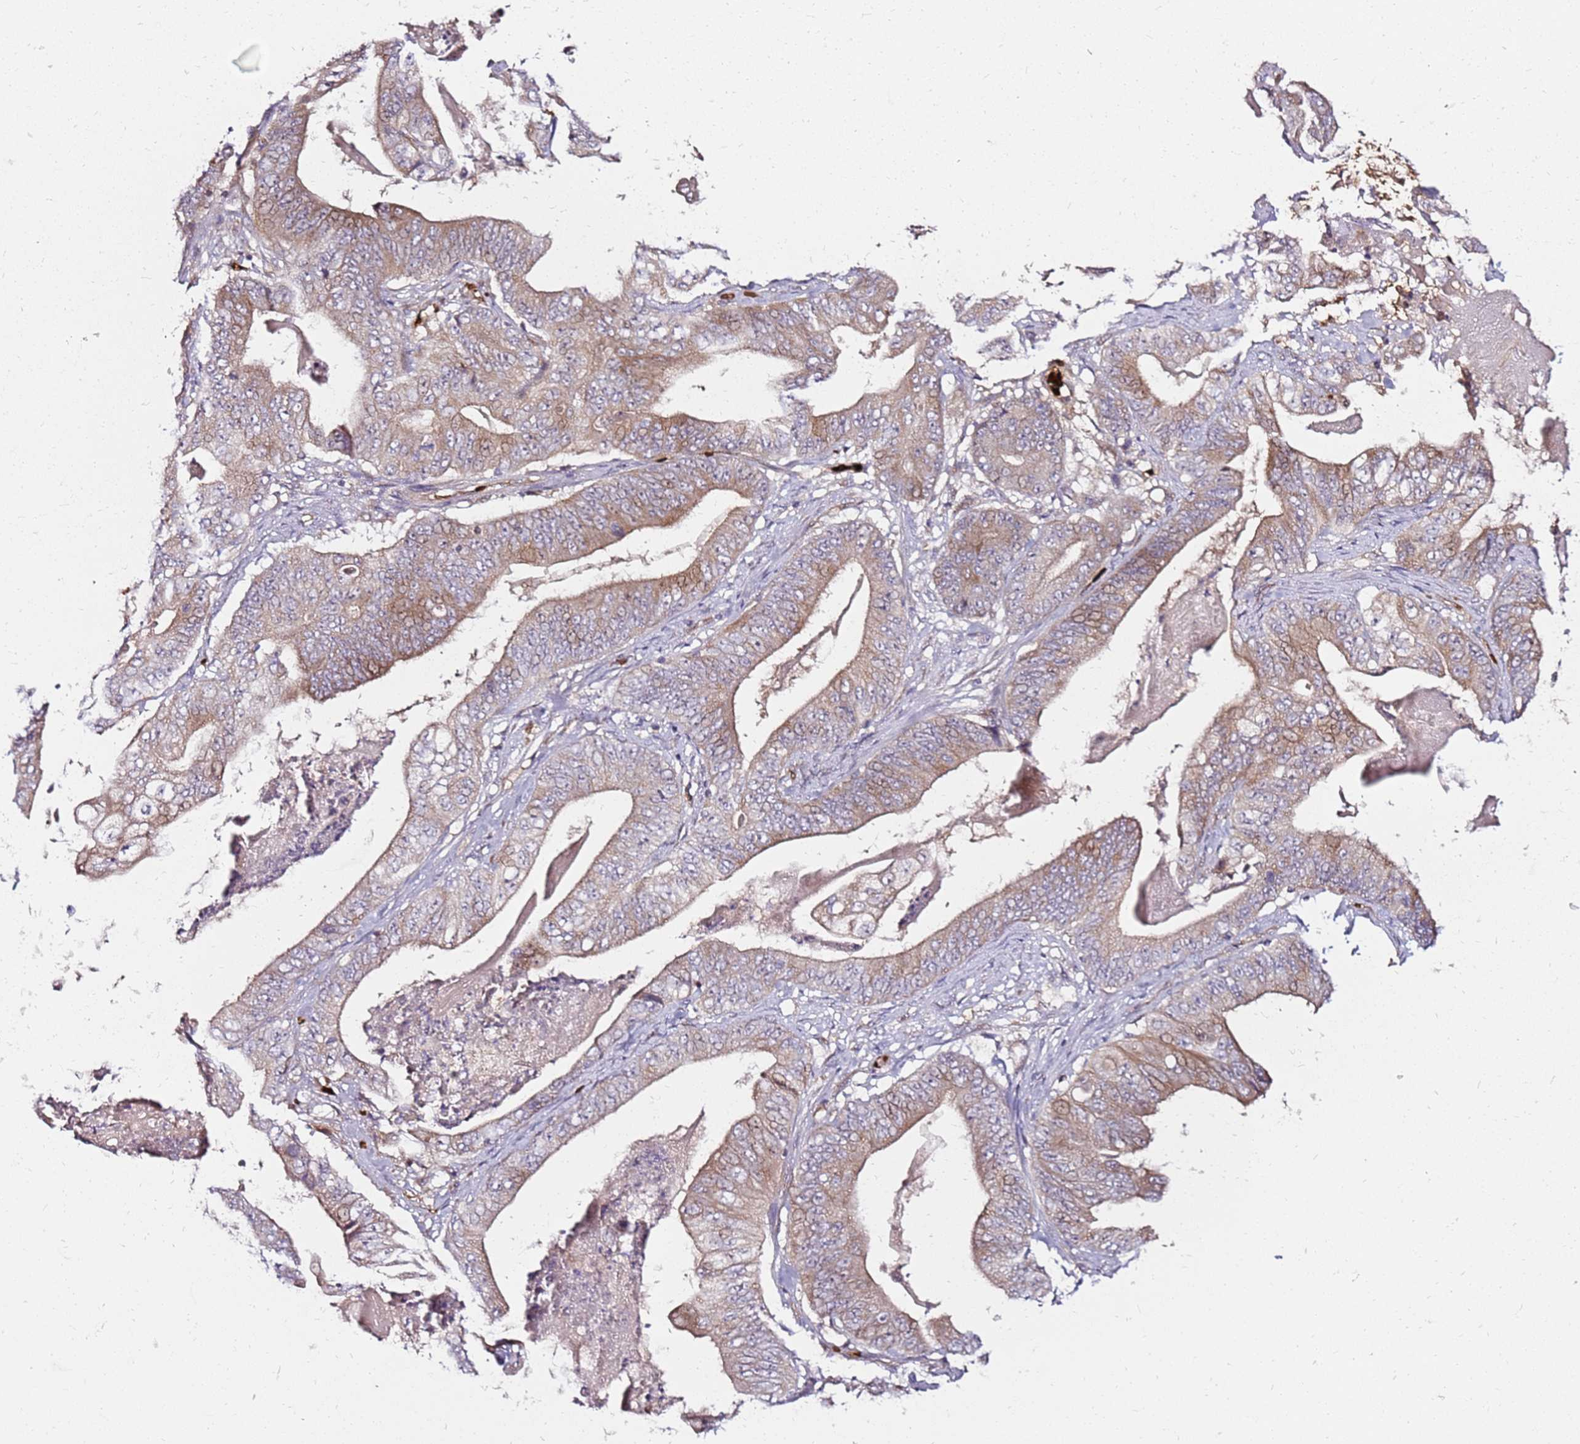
{"staining": {"intensity": "moderate", "quantity": "25%-75%", "location": "cytoplasmic/membranous"}, "tissue": "stomach cancer", "cell_type": "Tumor cells", "image_type": "cancer", "snomed": [{"axis": "morphology", "description": "Adenocarcinoma, NOS"}, {"axis": "topography", "description": "Stomach"}], "caption": "An image of stomach adenocarcinoma stained for a protein exhibits moderate cytoplasmic/membranous brown staining in tumor cells. (Stains: DAB (3,3'-diaminobenzidine) in brown, nuclei in blue, Microscopy: brightfield microscopy at high magnification).", "gene": "RNF11", "patient": {"sex": "female", "age": 73}}